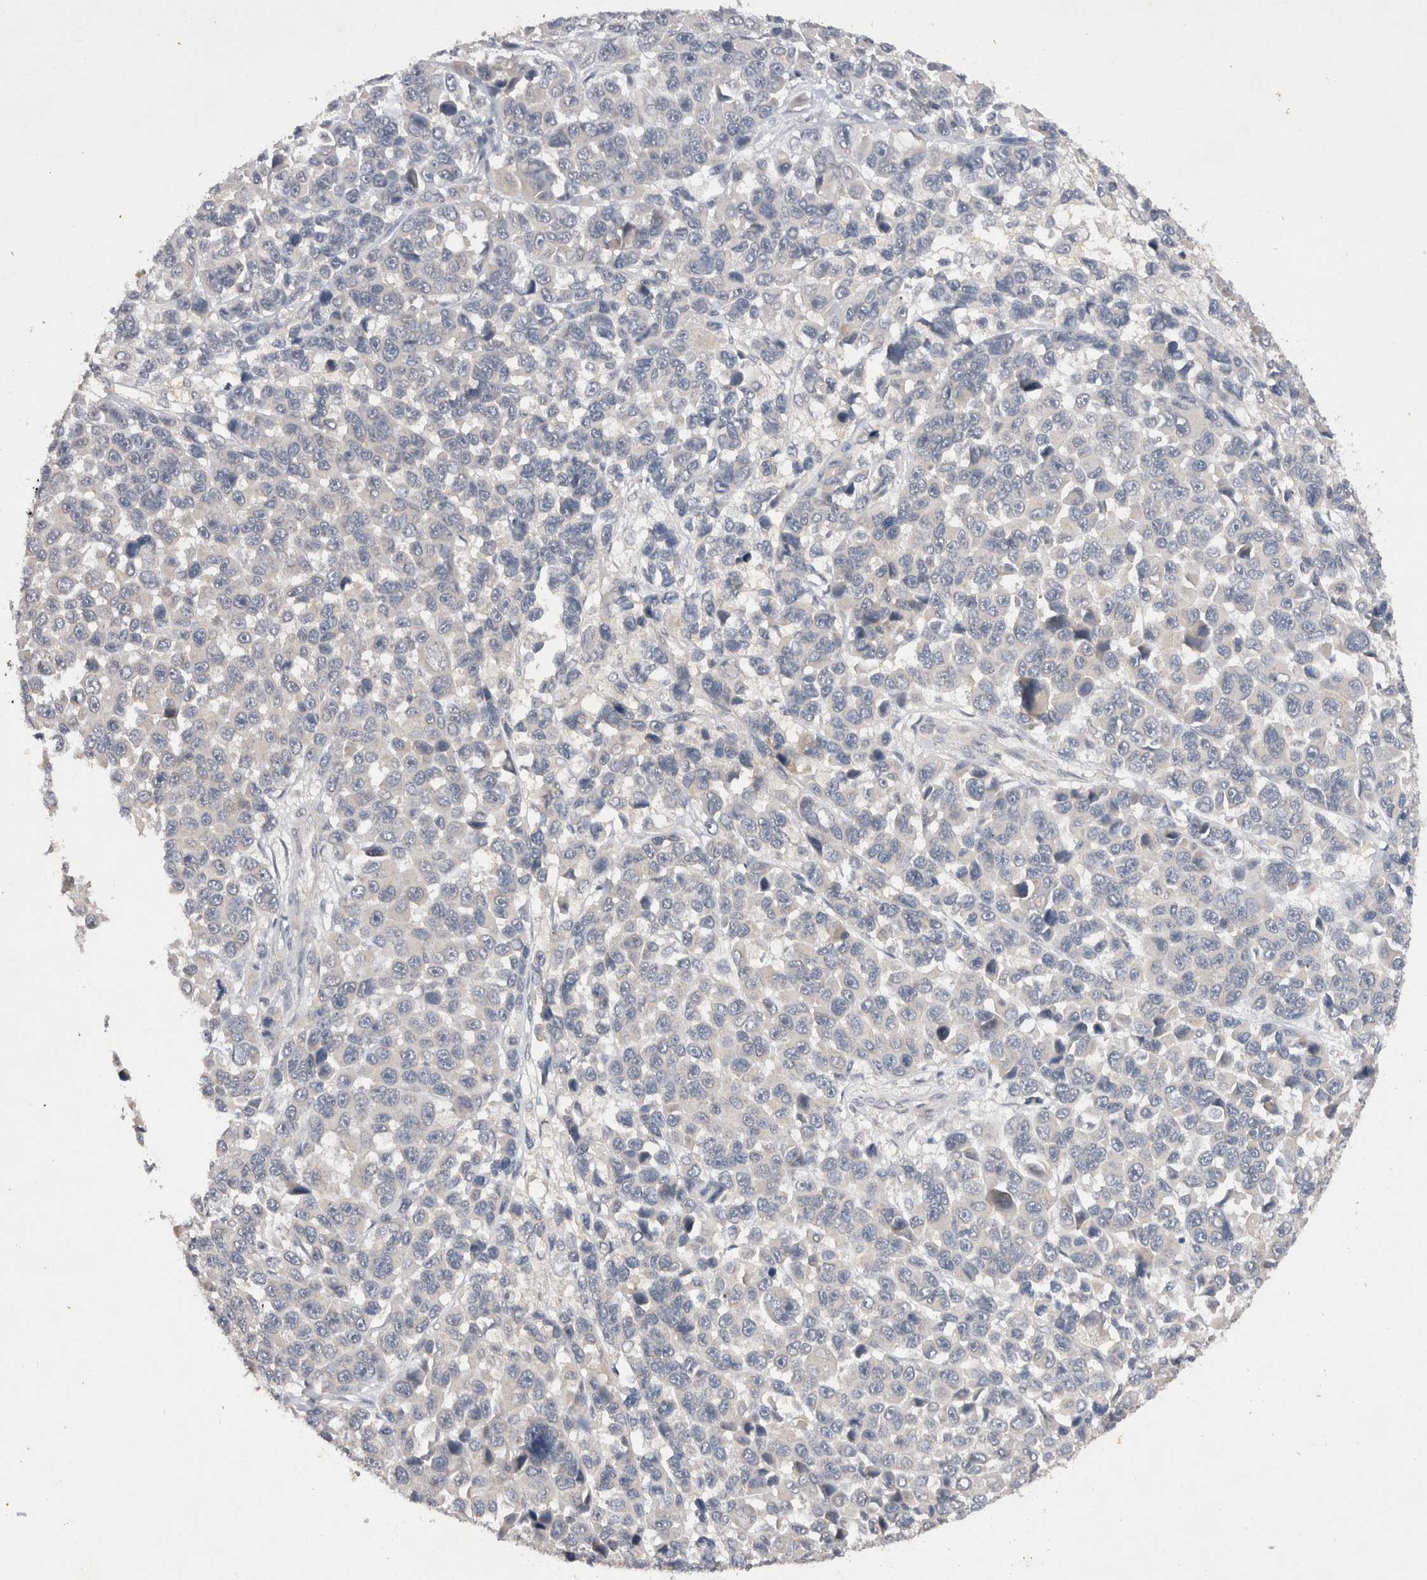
{"staining": {"intensity": "negative", "quantity": "none", "location": "none"}, "tissue": "melanoma", "cell_type": "Tumor cells", "image_type": "cancer", "snomed": [{"axis": "morphology", "description": "Malignant melanoma, NOS"}, {"axis": "topography", "description": "Skin"}], "caption": "Immunohistochemistry (IHC) micrograph of human malignant melanoma stained for a protein (brown), which demonstrates no staining in tumor cells.", "gene": "RASSF3", "patient": {"sex": "male", "age": 53}}